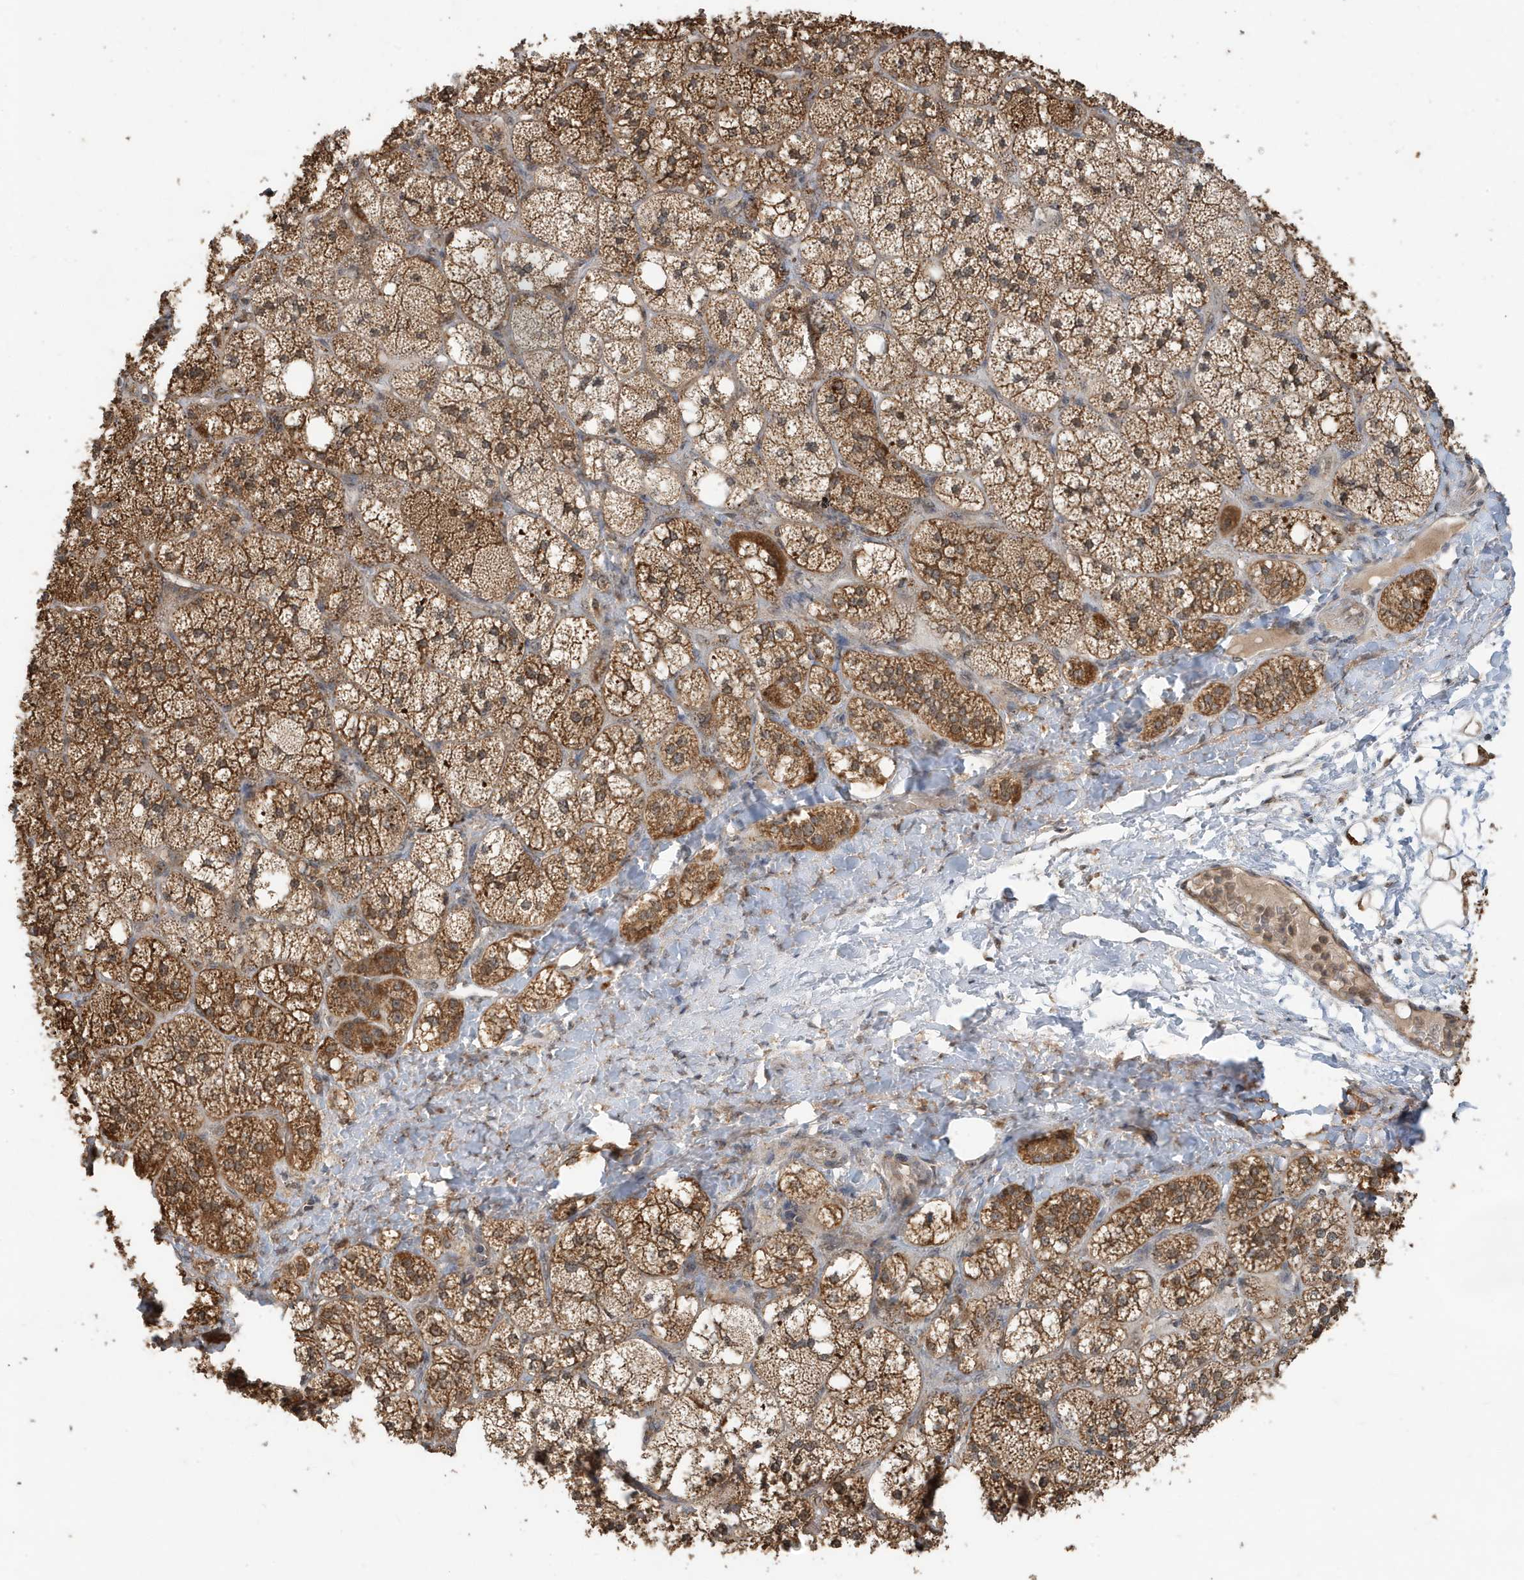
{"staining": {"intensity": "moderate", "quantity": ">75%", "location": "cytoplasmic/membranous"}, "tissue": "adrenal gland", "cell_type": "Glandular cells", "image_type": "normal", "snomed": [{"axis": "morphology", "description": "Normal tissue, NOS"}, {"axis": "topography", "description": "Adrenal gland"}], "caption": "Adrenal gland stained with DAB immunohistochemistry shows medium levels of moderate cytoplasmic/membranous staining in approximately >75% of glandular cells.", "gene": "ABCB9", "patient": {"sex": "male", "age": 61}}